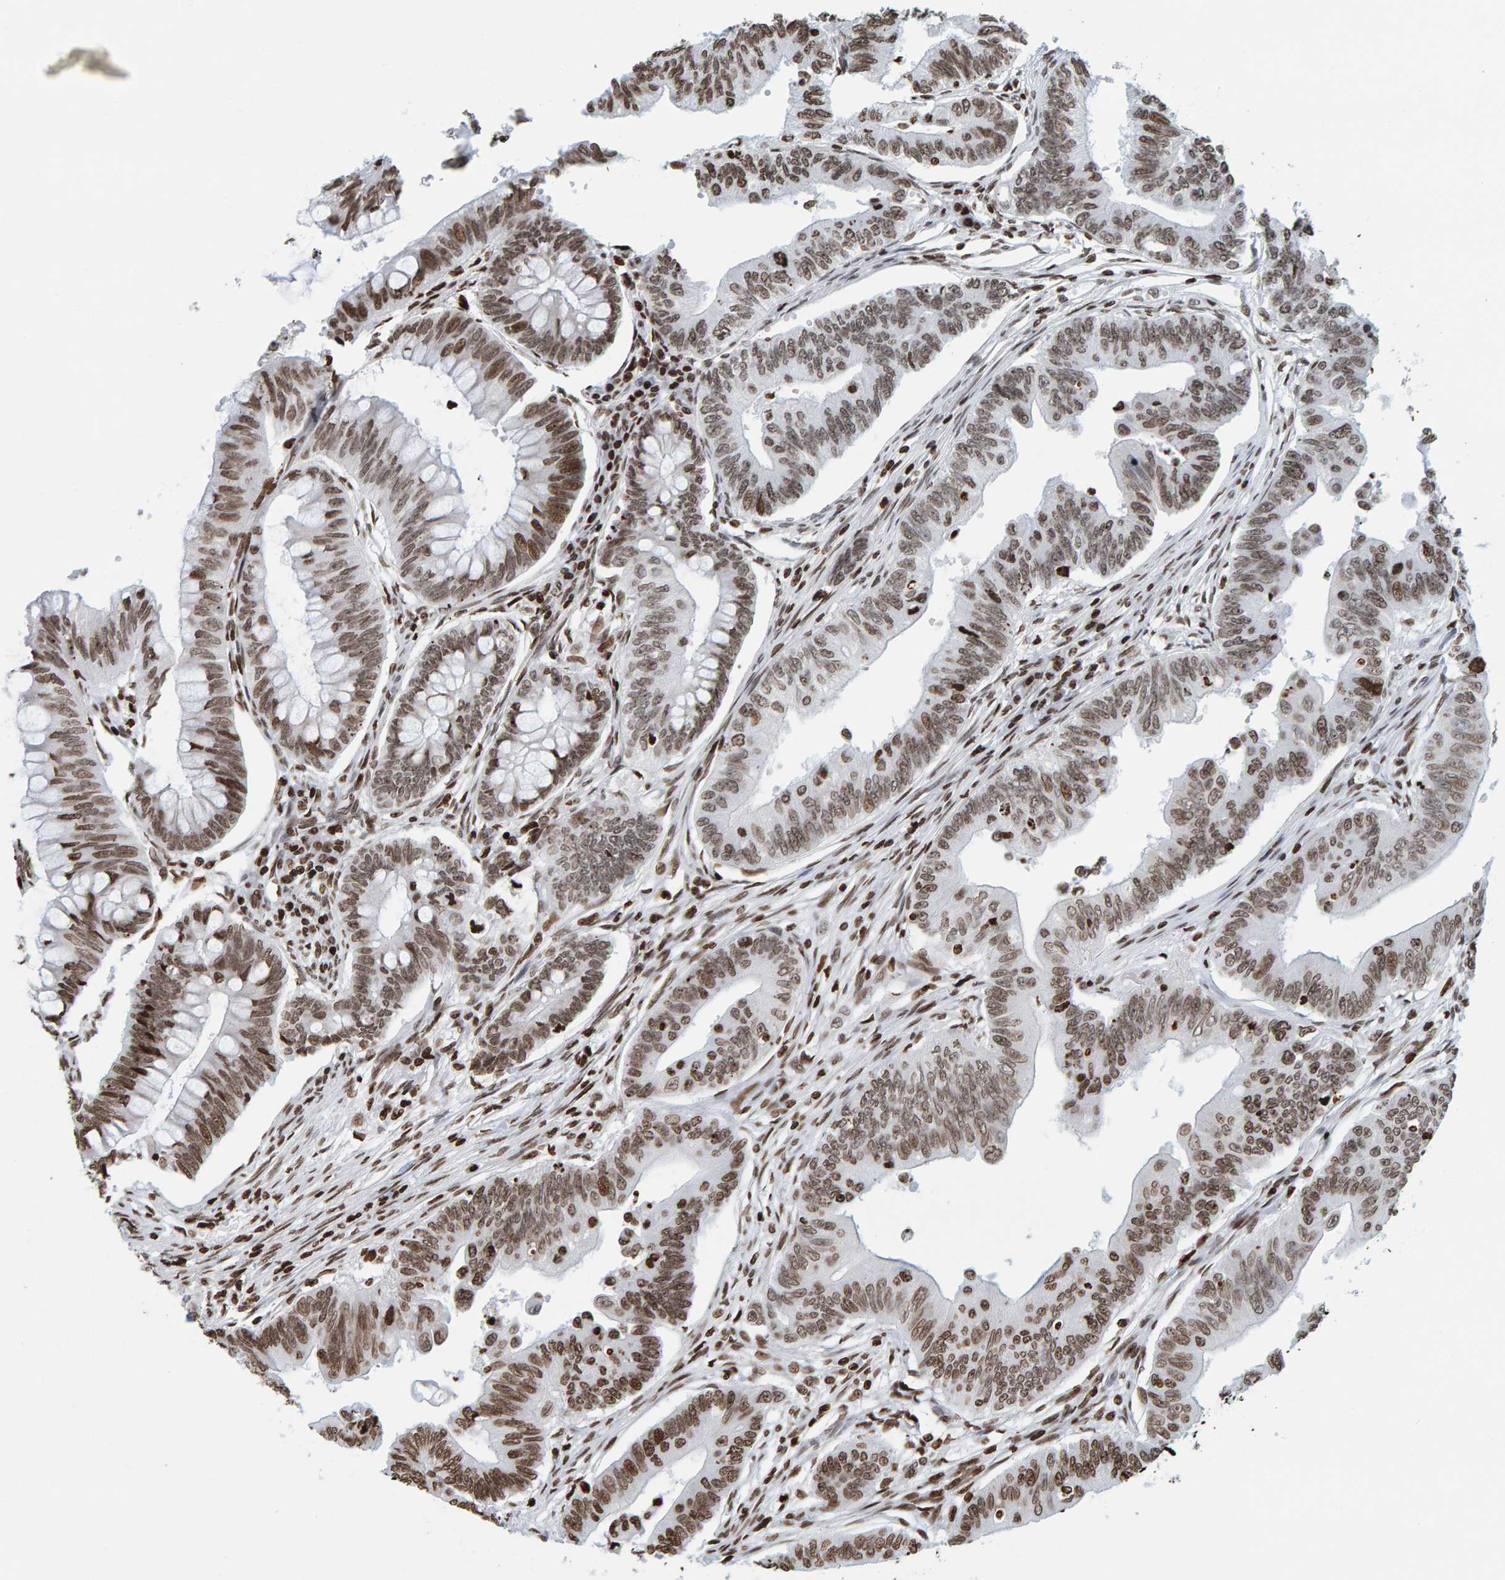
{"staining": {"intensity": "moderate", "quantity": ">75%", "location": "nuclear"}, "tissue": "colorectal cancer", "cell_type": "Tumor cells", "image_type": "cancer", "snomed": [{"axis": "morphology", "description": "Adenoma, NOS"}, {"axis": "morphology", "description": "Adenocarcinoma, NOS"}, {"axis": "topography", "description": "Colon"}], "caption": "Tumor cells display medium levels of moderate nuclear staining in about >75% of cells in human colorectal cancer (adenoma). The protein is shown in brown color, while the nuclei are stained blue.", "gene": "BRF2", "patient": {"sex": "male", "age": 79}}